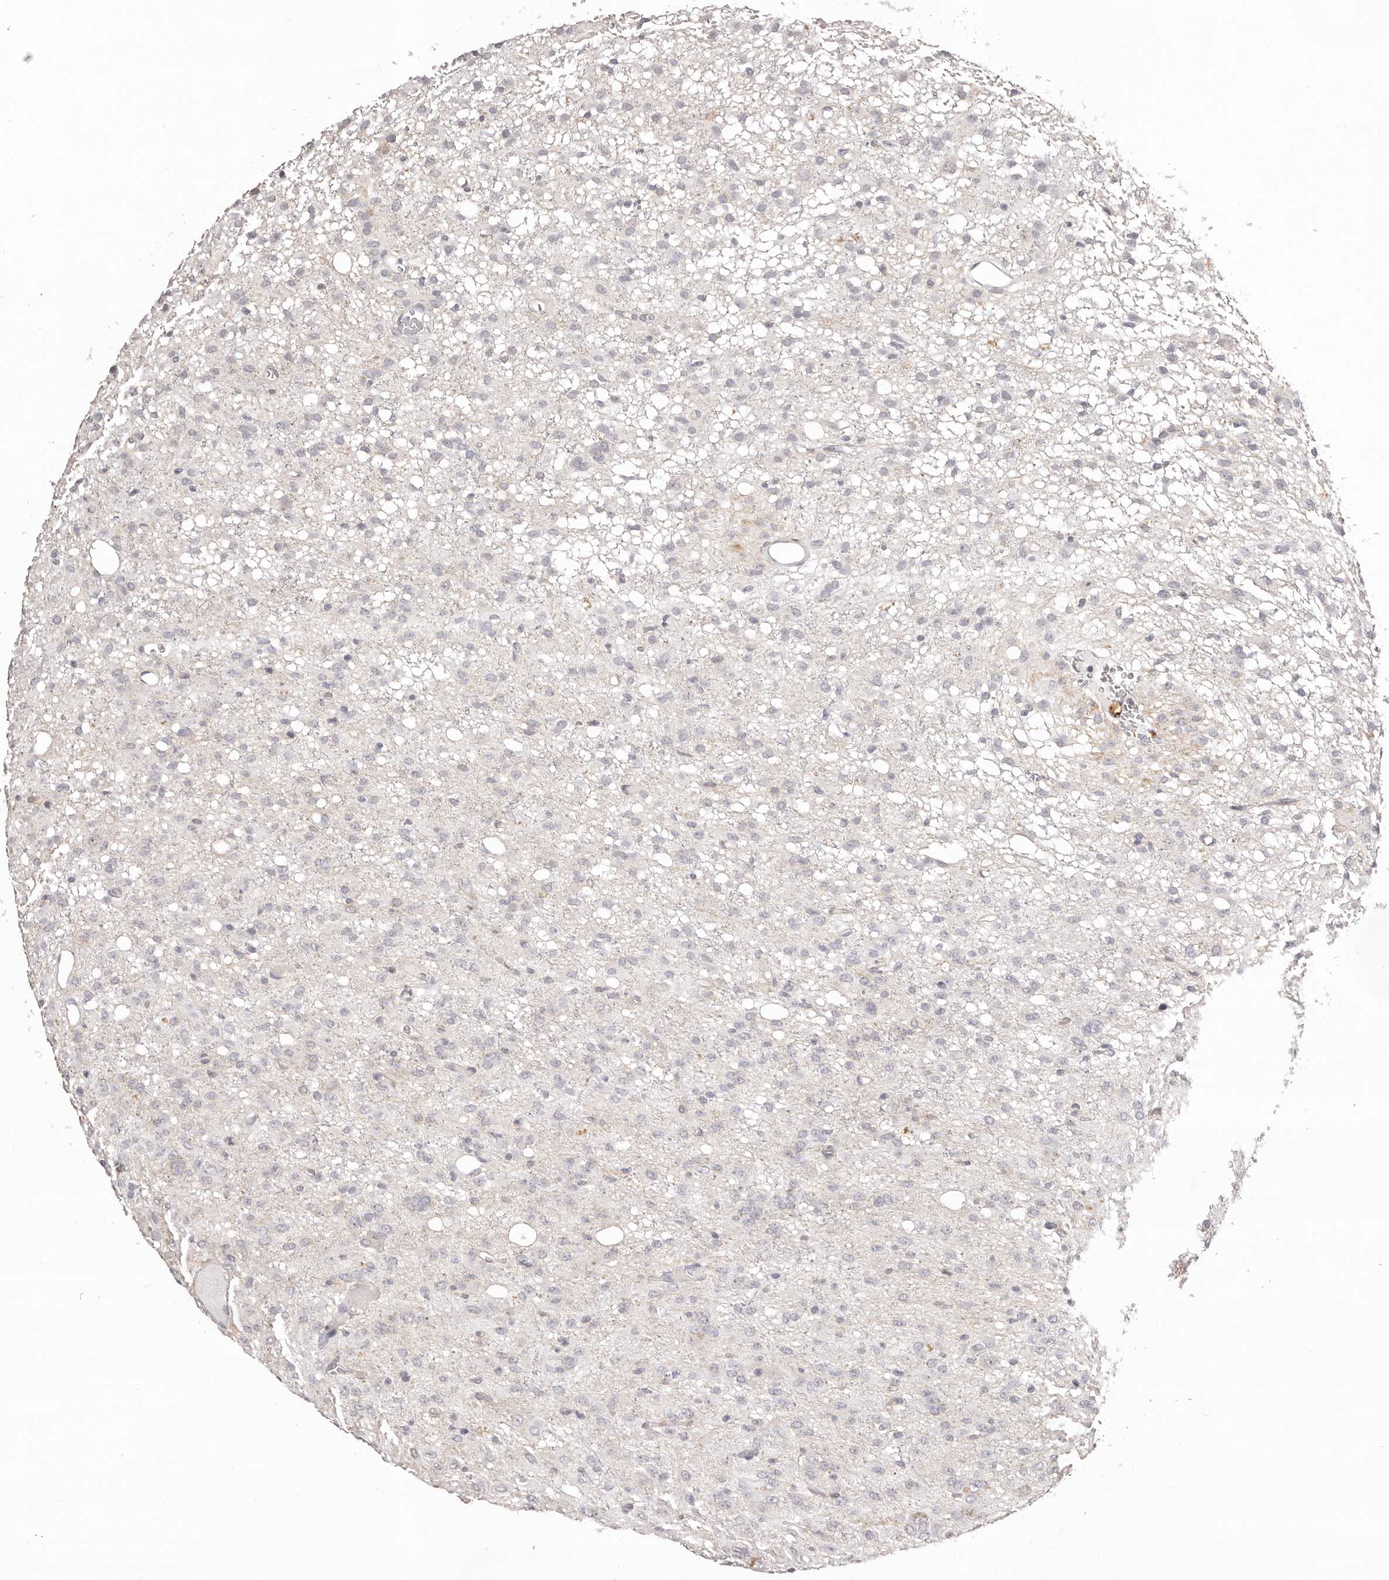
{"staining": {"intensity": "negative", "quantity": "none", "location": "none"}, "tissue": "glioma", "cell_type": "Tumor cells", "image_type": "cancer", "snomed": [{"axis": "morphology", "description": "Glioma, malignant, High grade"}, {"axis": "topography", "description": "Brain"}], "caption": "Immunohistochemical staining of malignant glioma (high-grade) shows no significant staining in tumor cells.", "gene": "PCDHB6", "patient": {"sex": "female", "age": 59}}